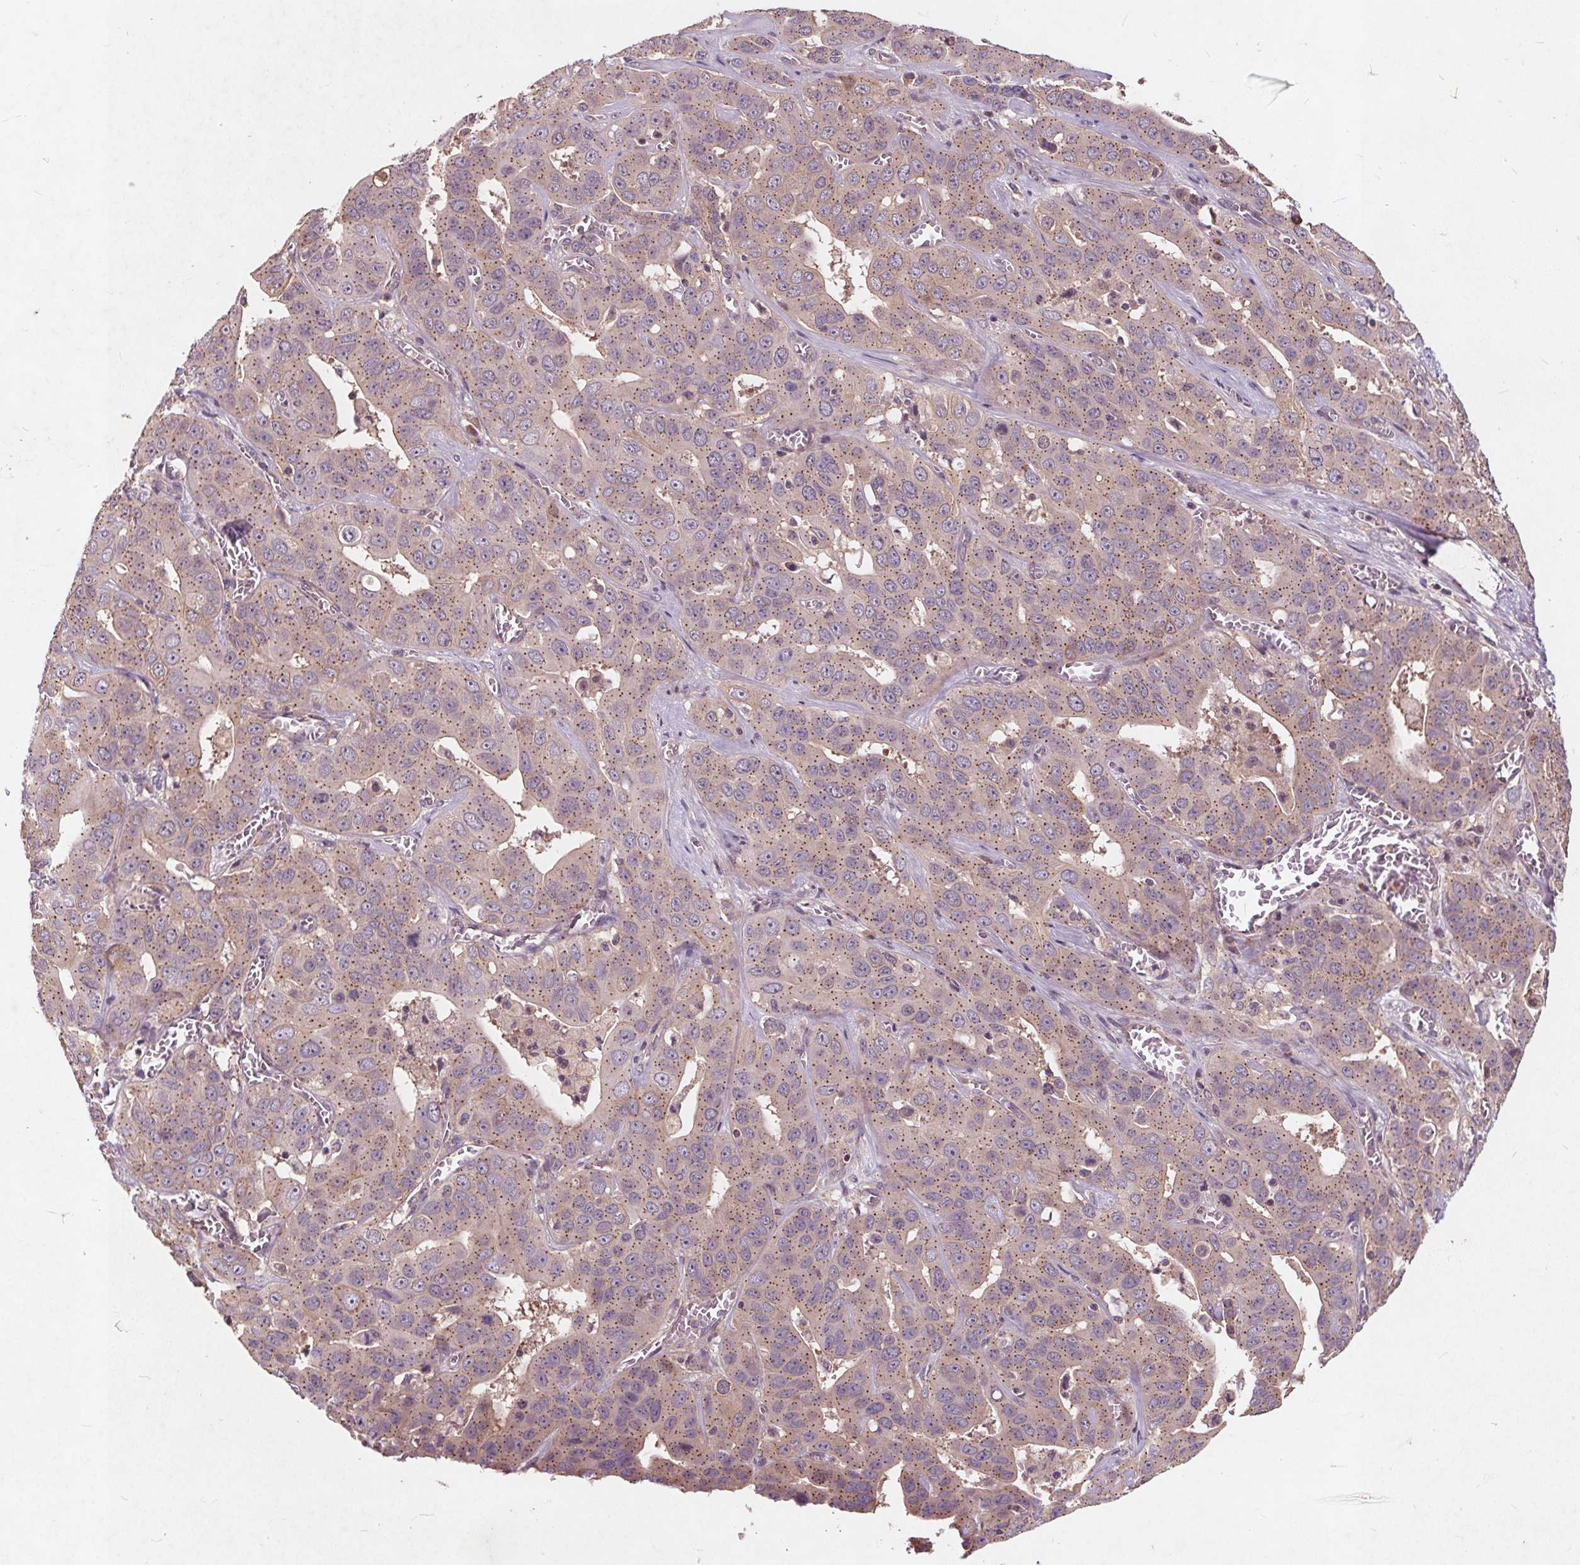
{"staining": {"intensity": "moderate", "quantity": ">75%", "location": "cytoplasmic/membranous"}, "tissue": "liver cancer", "cell_type": "Tumor cells", "image_type": "cancer", "snomed": [{"axis": "morphology", "description": "Cholangiocarcinoma"}, {"axis": "topography", "description": "Liver"}], "caption": "This photomicrograph exhibits immunohistochemistry (IHC) staining of cholangiocarcinoma (liver), with medium moderate cytoplasmic/membranous staining in approximately >75% of tumor cells.", "gene": "CSNK1G2", "patient": {"sex": "female", "age": 52}}